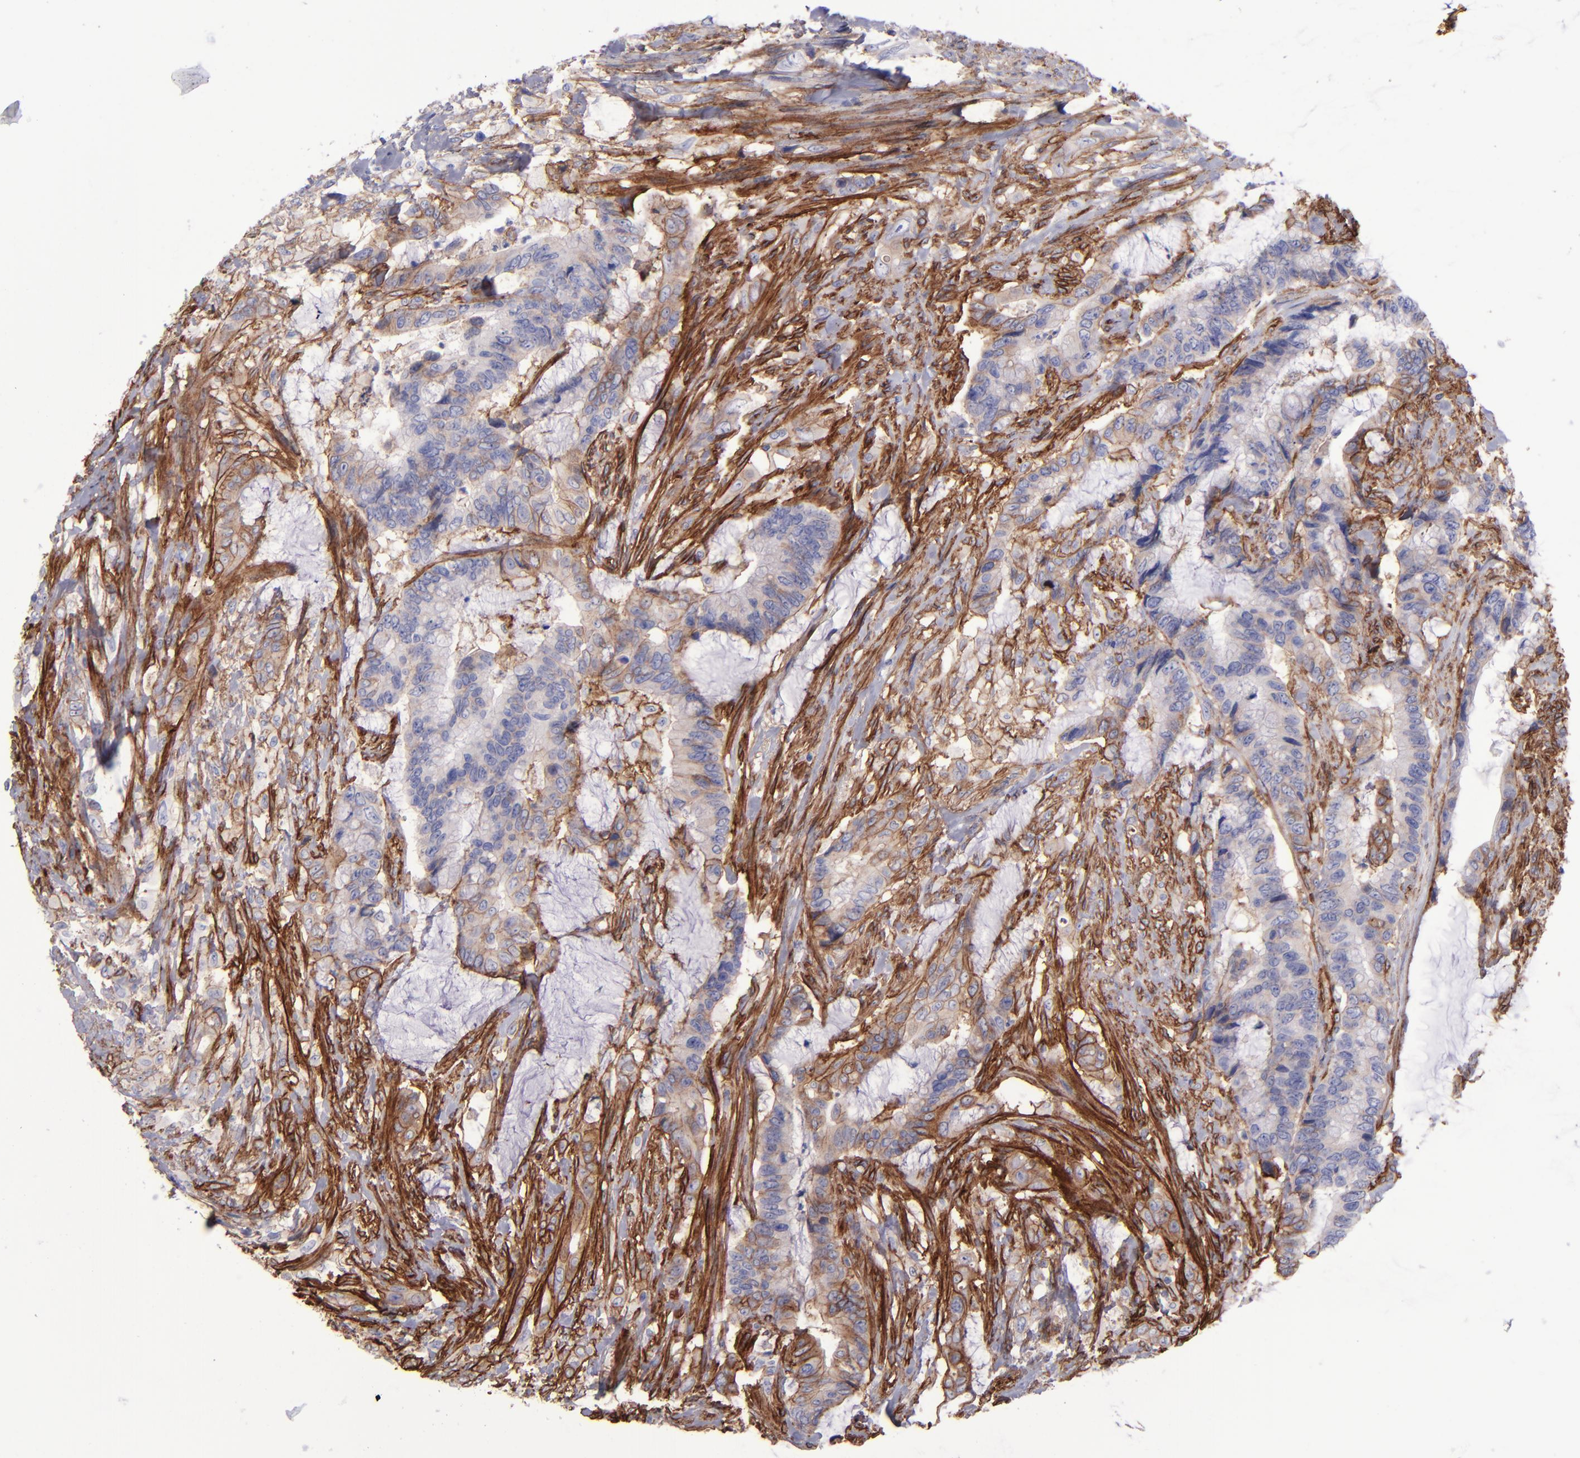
{"staining": {"intensity": "weak", "quantity": "25%-75%", "location": "cytoplasmic/membranous"}, "tissue": "colorectal cancer", "cell_type": "Tumor cells", "image_type": "cancer", "snomed": [{"axis": "morphology", "description": "Adenocarcinoma, NOS"}, {"axis": "topography", "description": "Rectum"}], "caption": "Immunohistochemical staining of human colorectal cancer (adenocarcinoma) exhibits weak cytoplasmic/membranous protein positivity in approximately 25%-75% of tumor cells. (brown staining indicates protein expression, while blue staining denotes nuclei).", "gene": "ITGAV", "patient": {"sex": "female", "age": 59}}